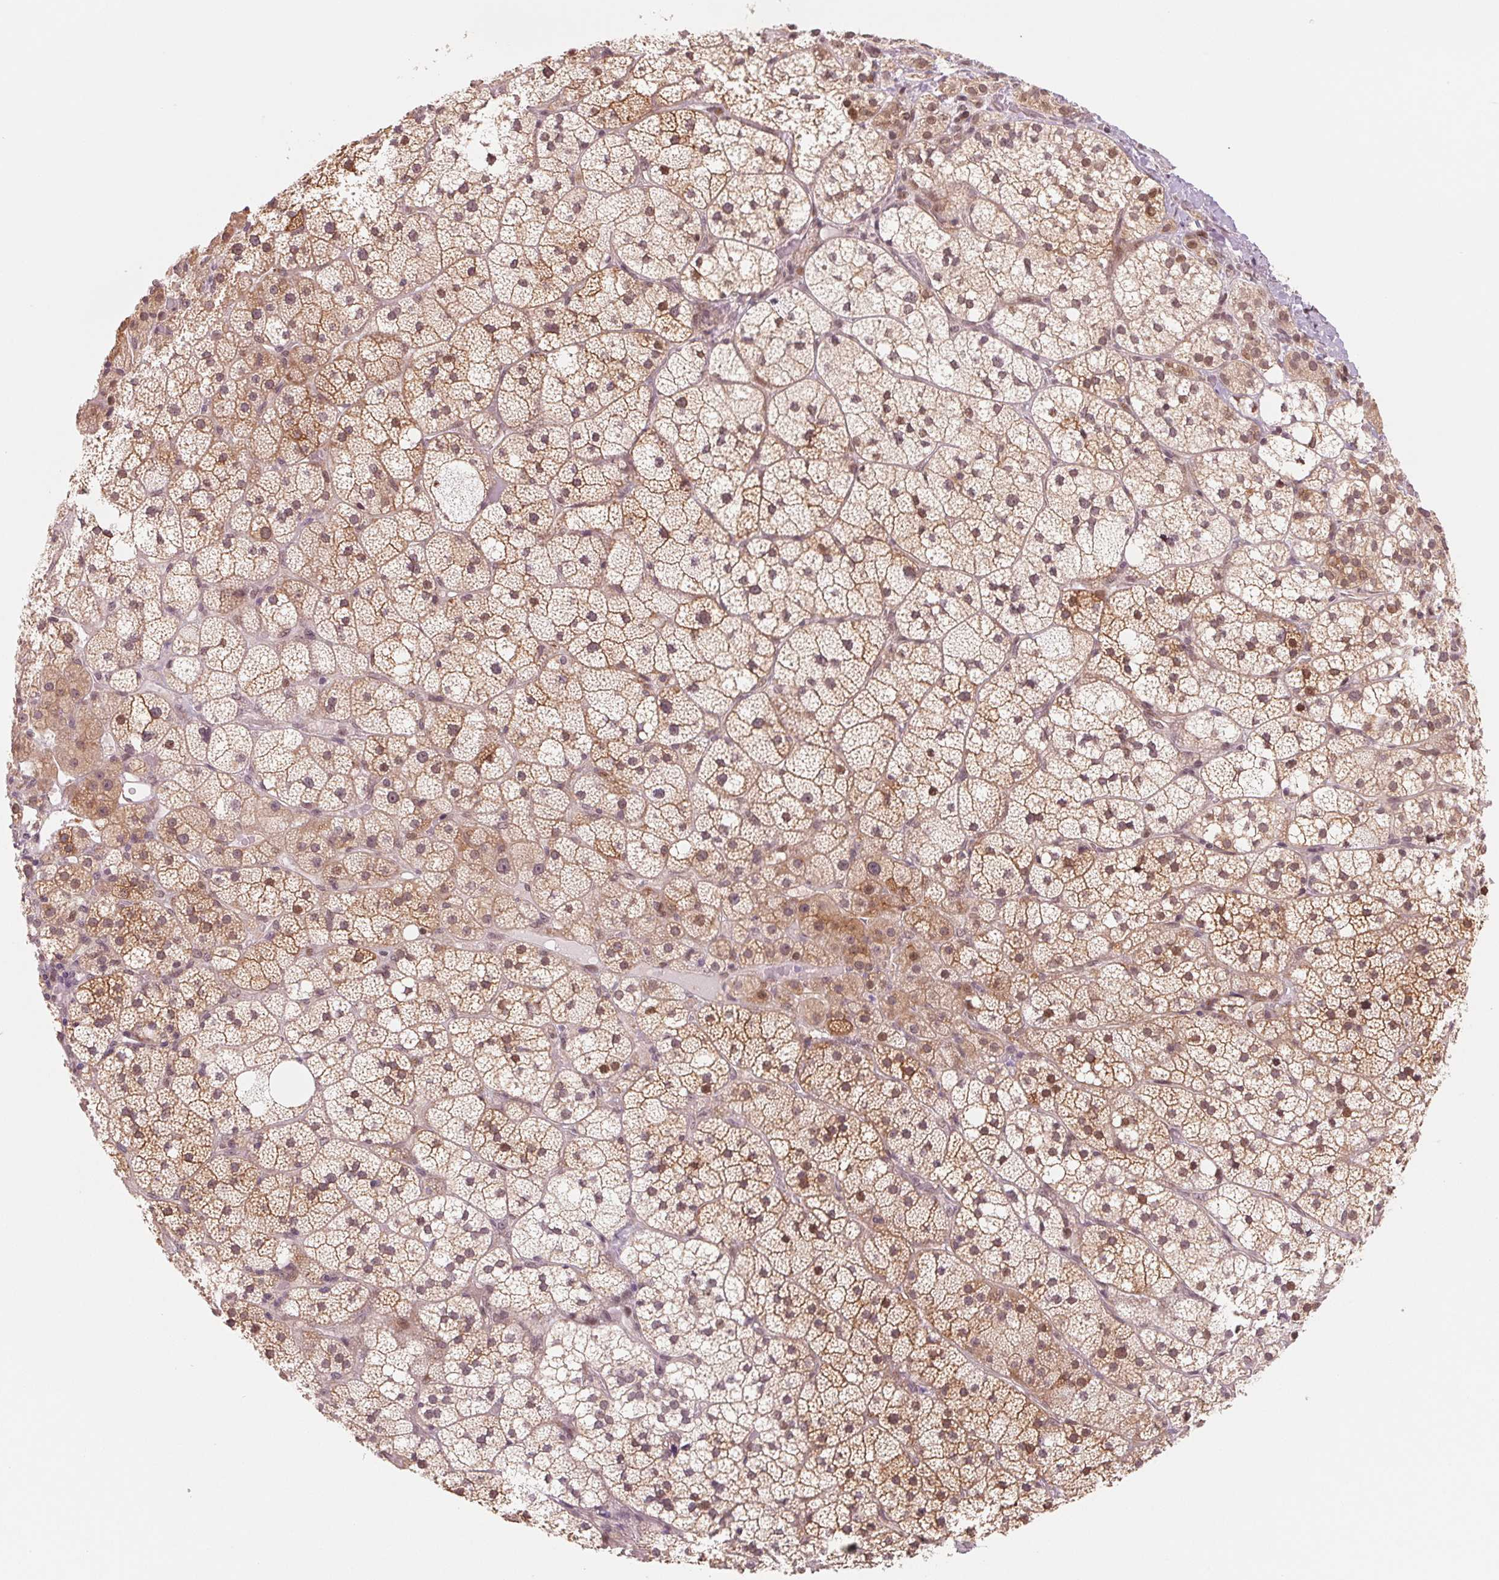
{"staining": {"intensity": "moderate", "quantity": ">75%", "location": "cytoplasmic/membranous"}, "tissue": "adrenal gland", "cell_type": "Glandular cells", "image_type": "normal", "snomed": [{"axis": "morphology", "description": "Normal tissue, NOS"}, {"axis": "topography", "description": "Adrenal gland"}], "caption": "Glandular cells show moderate cytoplasmic/membranous expression in approximately >75% of cells in unremarkable adrenal gland.", "gene": "DNAJB6", "patient": {"sex": "male", "age": 53}}